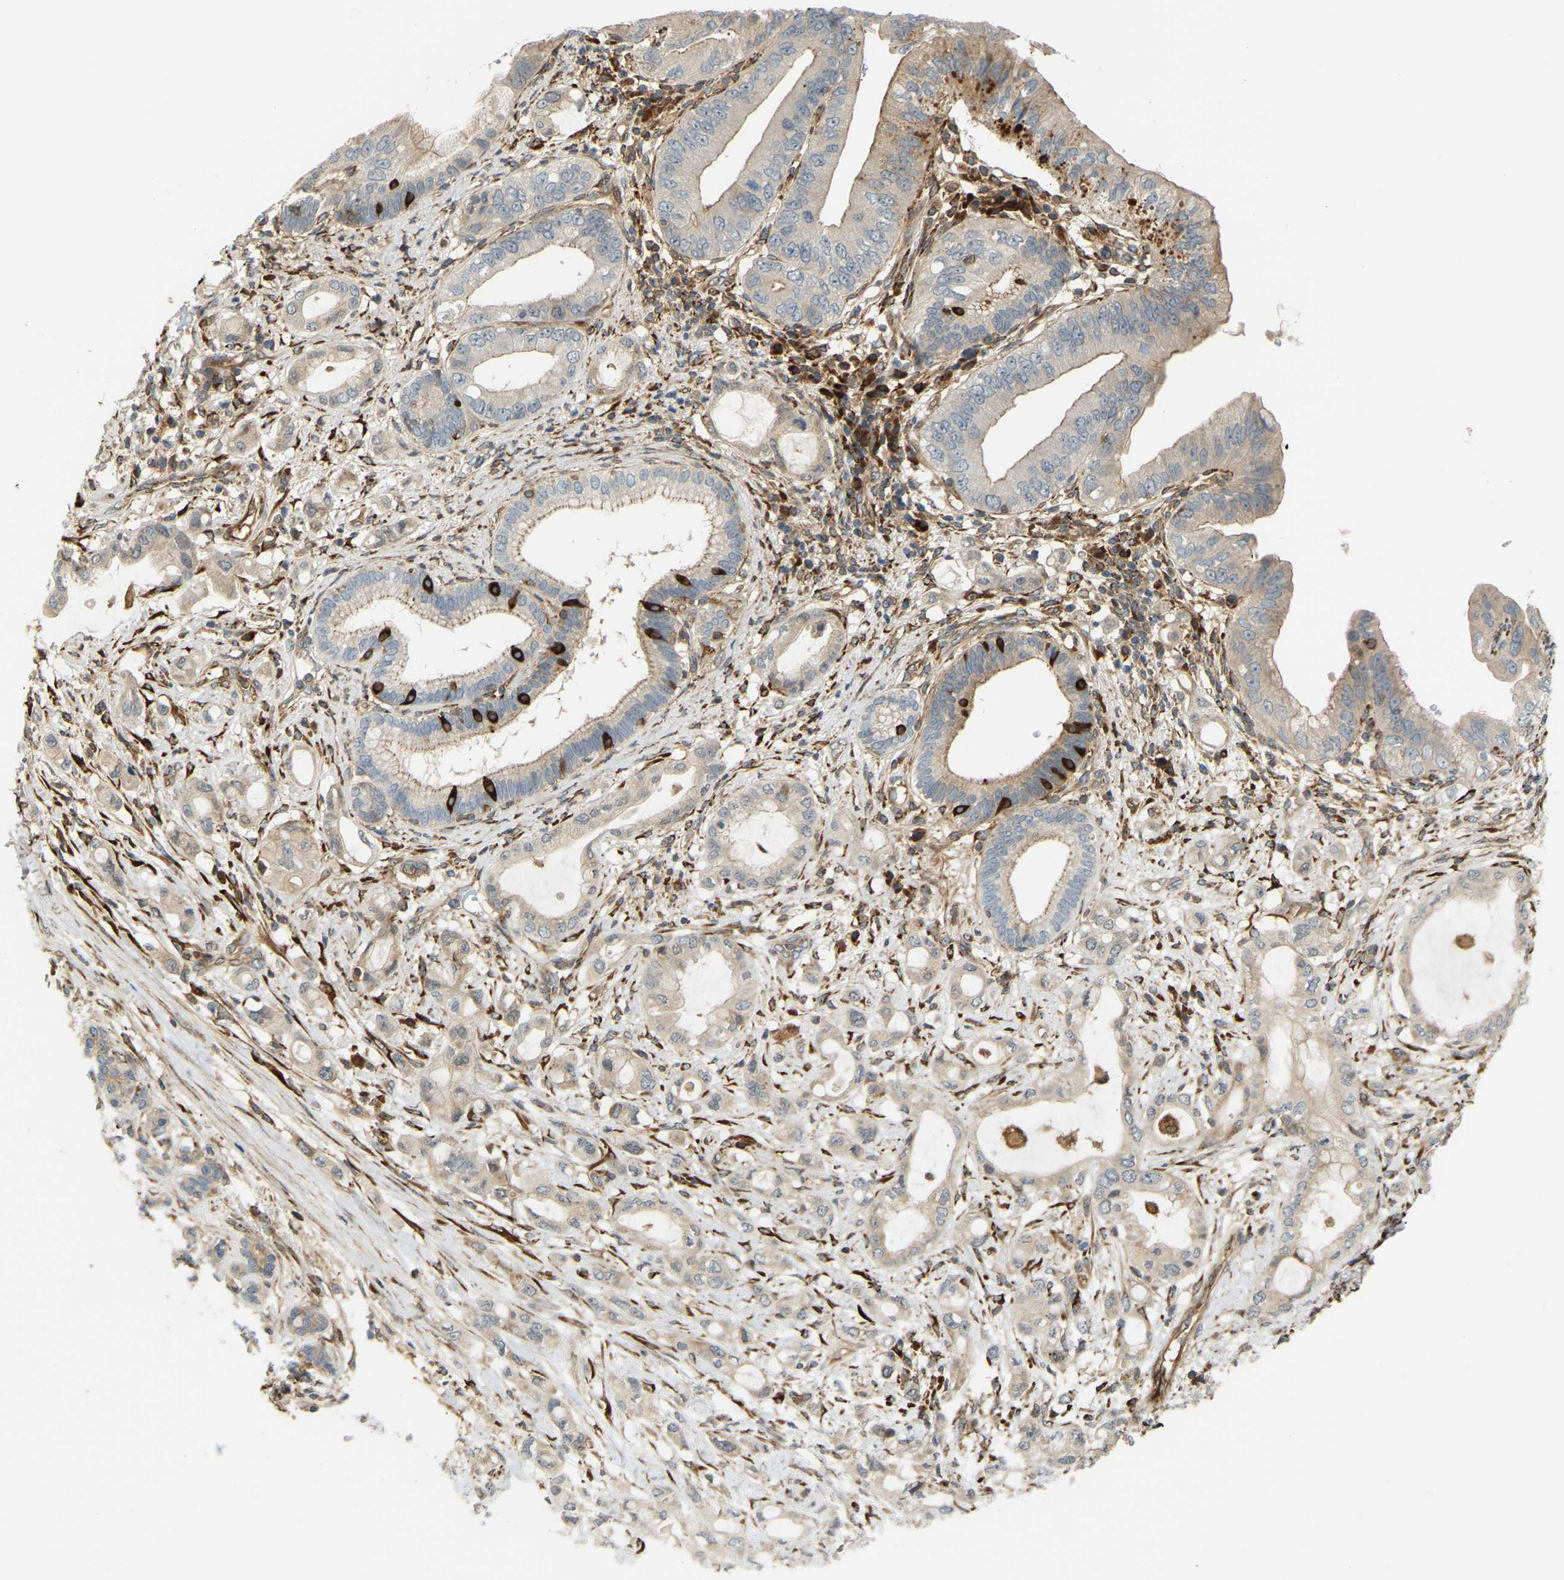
{"staining": {"intensity": "strong", "quantity": "<25%", "location": "cytoplasmic/membranous"}, "tissue": "pancreatic cancer", "cell_type": "Tumor cells", "image_type": "cancer", "snomed": [{"axis": "morphology", "description": "Adenocarcinoma, NOS"}, {"axis": "topography", "description": "Pancreas"}], "caption": "Brown immunohistochemical staining in pancreatic adenocarcinoma shows strong cytoplasmic/membranous positivity in approximately <25% of tumor cells. The protein is shown in brown color, while the nuclei are stained blue.", "gene": "PLCG2", "patient": {"sex": "female", "age": 56}}